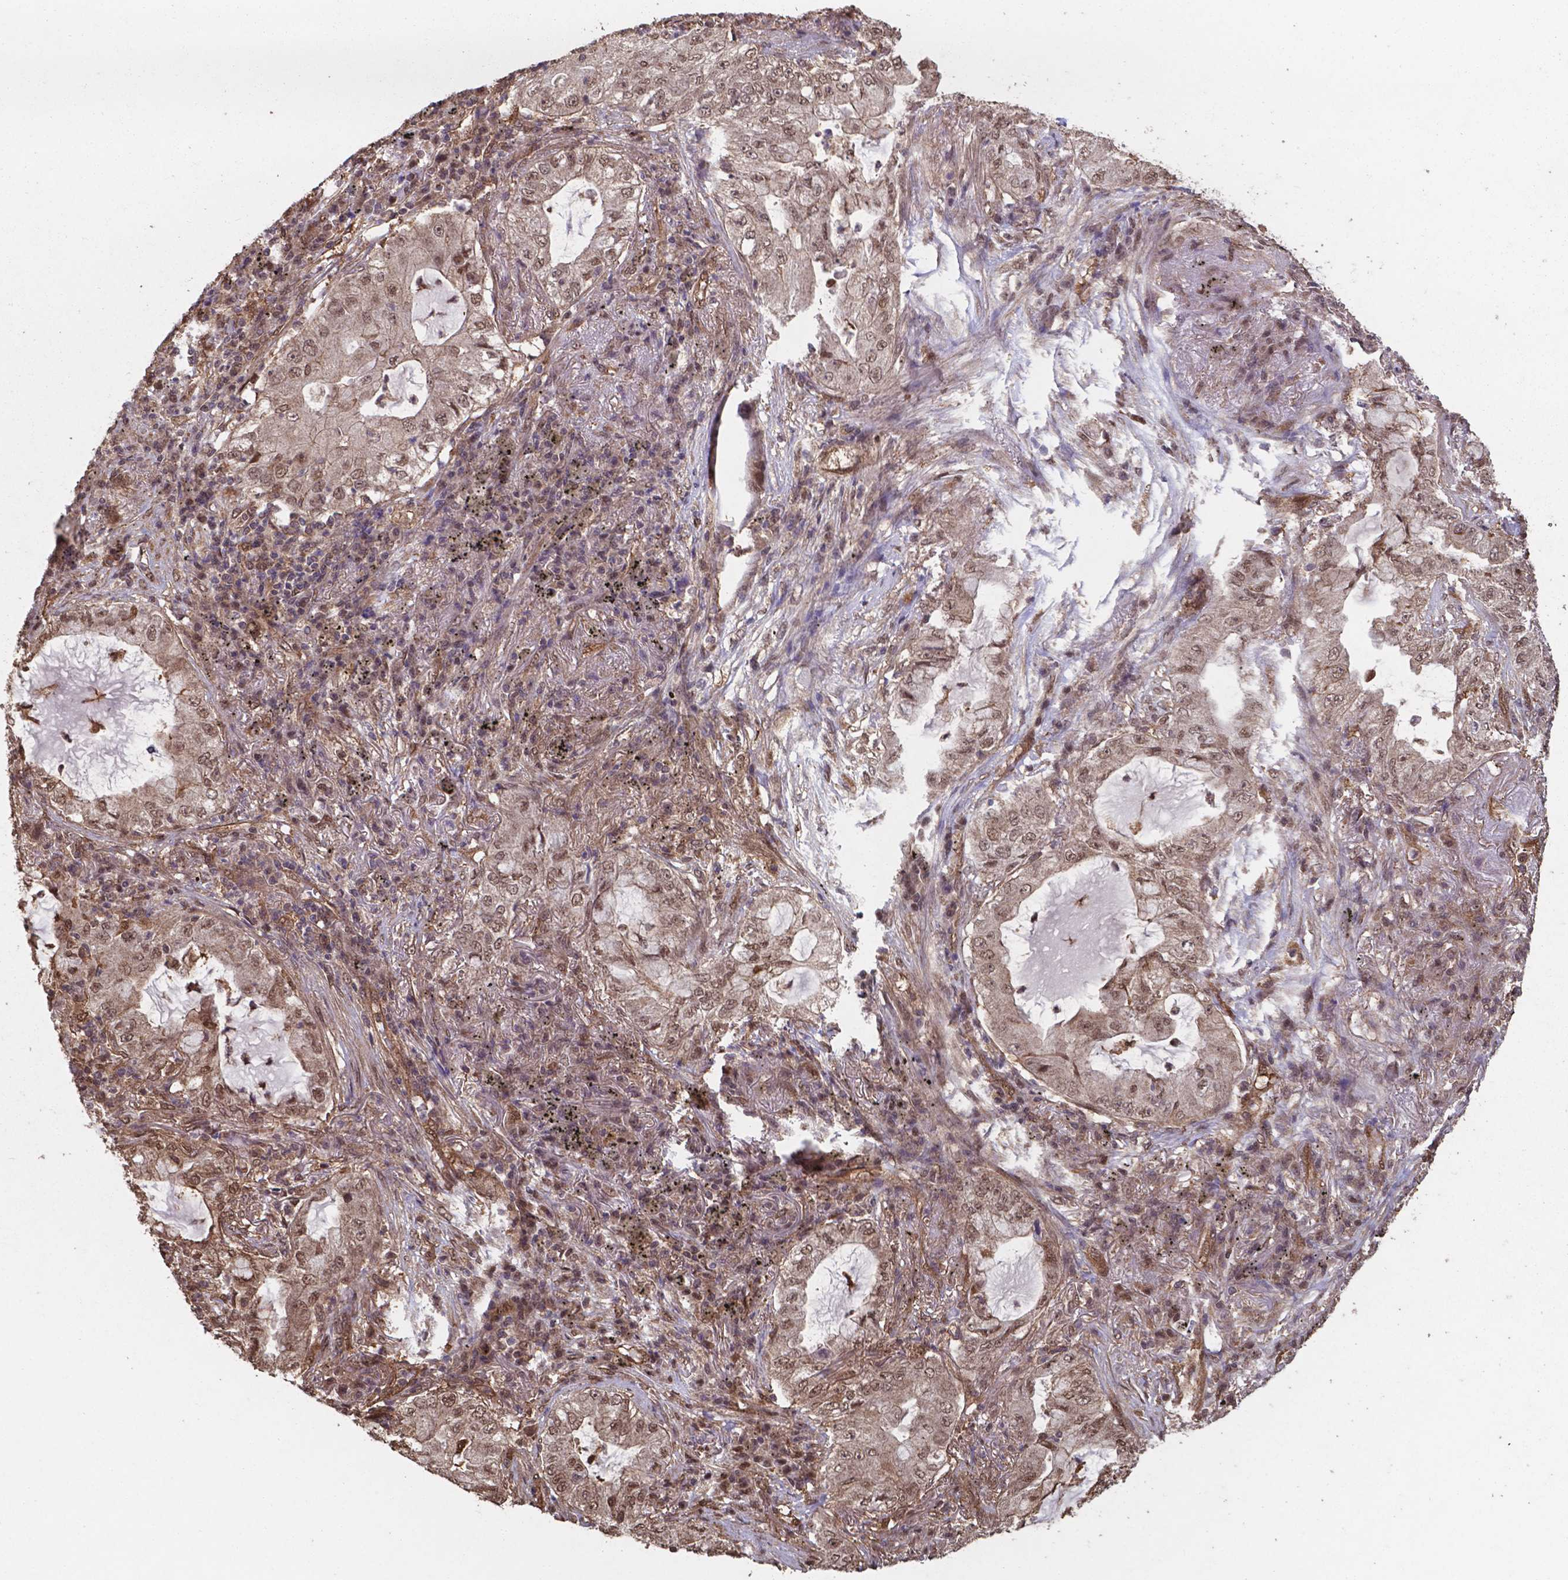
{"staining": {"intensity": "moderate", "quantity": ">75%", "location": "nuclear"}, "tissue": "lung cancer", "cell_type": "Tumor cells", "image_type": "cancer", "snomed": [{"axis": "morphology", "description": "Adenocarcinoma, NOS"}, {"axis": "topography", "description": "Lung"}], "caption": "Protein expression analysis of human lung cancer (adenocarcinoma) reveals moderate nuclear staining in about >75% of tumor cells.", "gene": "CHP2", "patient": {"sex": "female", "age": 73}}